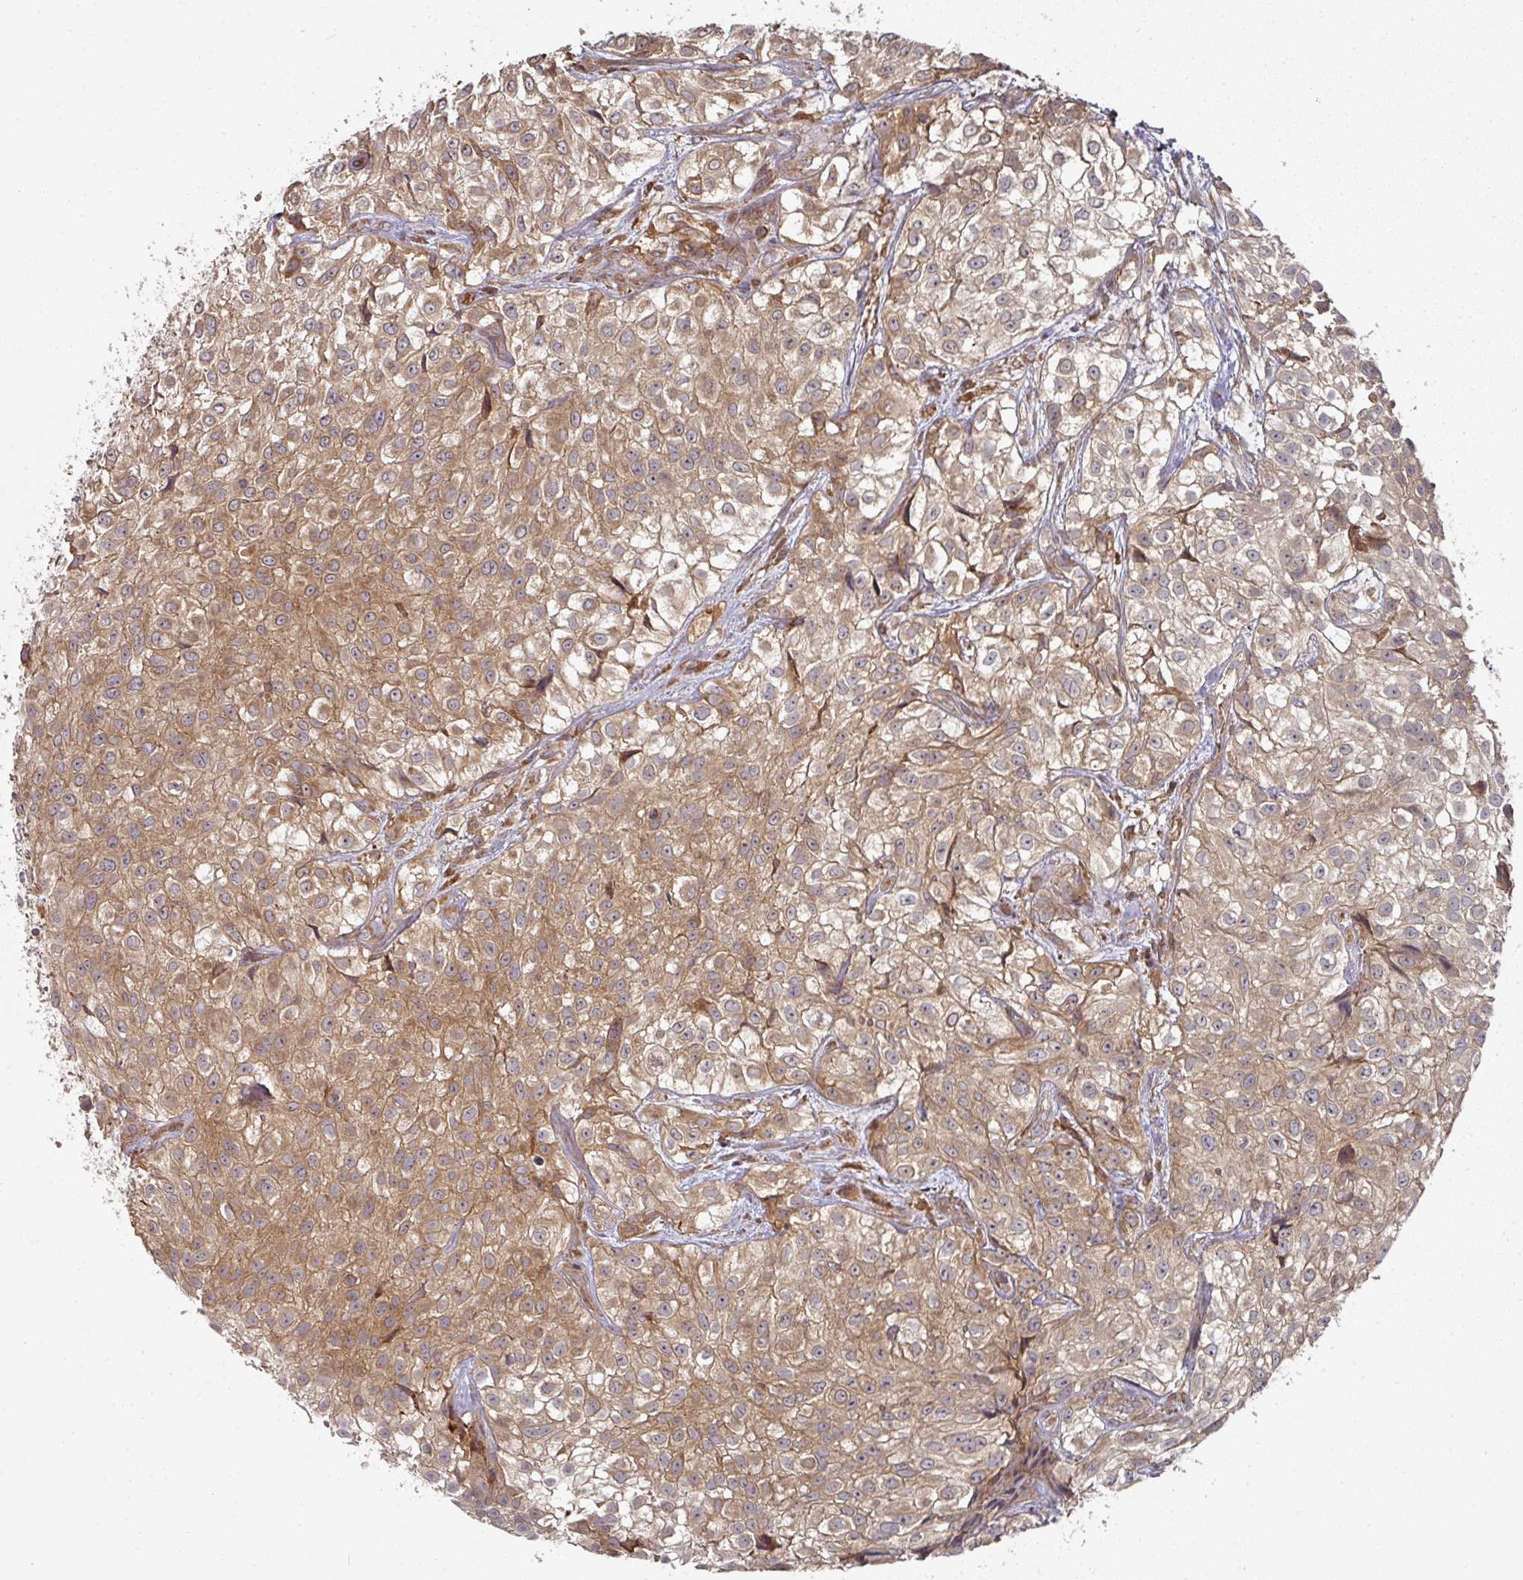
{"staining": {"intensity": "moderate", "quantity": ">75%", "location": "cytoplasmic/membranous"}, "tissue": "urothelial cancer", "cell_type": "Tumor cells", "image_type": "cancer", "snomed": [{"axis": "morphology", "description": "Urothelial carcinoma, High grade"}, {"axis": "topography", "description": "Urinary bladder"}], "caption": "An immunohistochemistry histopathology image of neoplastic tissue is shown. Protein staining in brown highlights moderate cytoplasmic/membranous positivity in urothelial cancer within tumor cells. The staining was performed using DAB, with brown indicating positive protein expression. Nuclei are stained blue with hematoxylin.", "gene": "CEP95", "patient": {"sex": "male", "age": 56}}